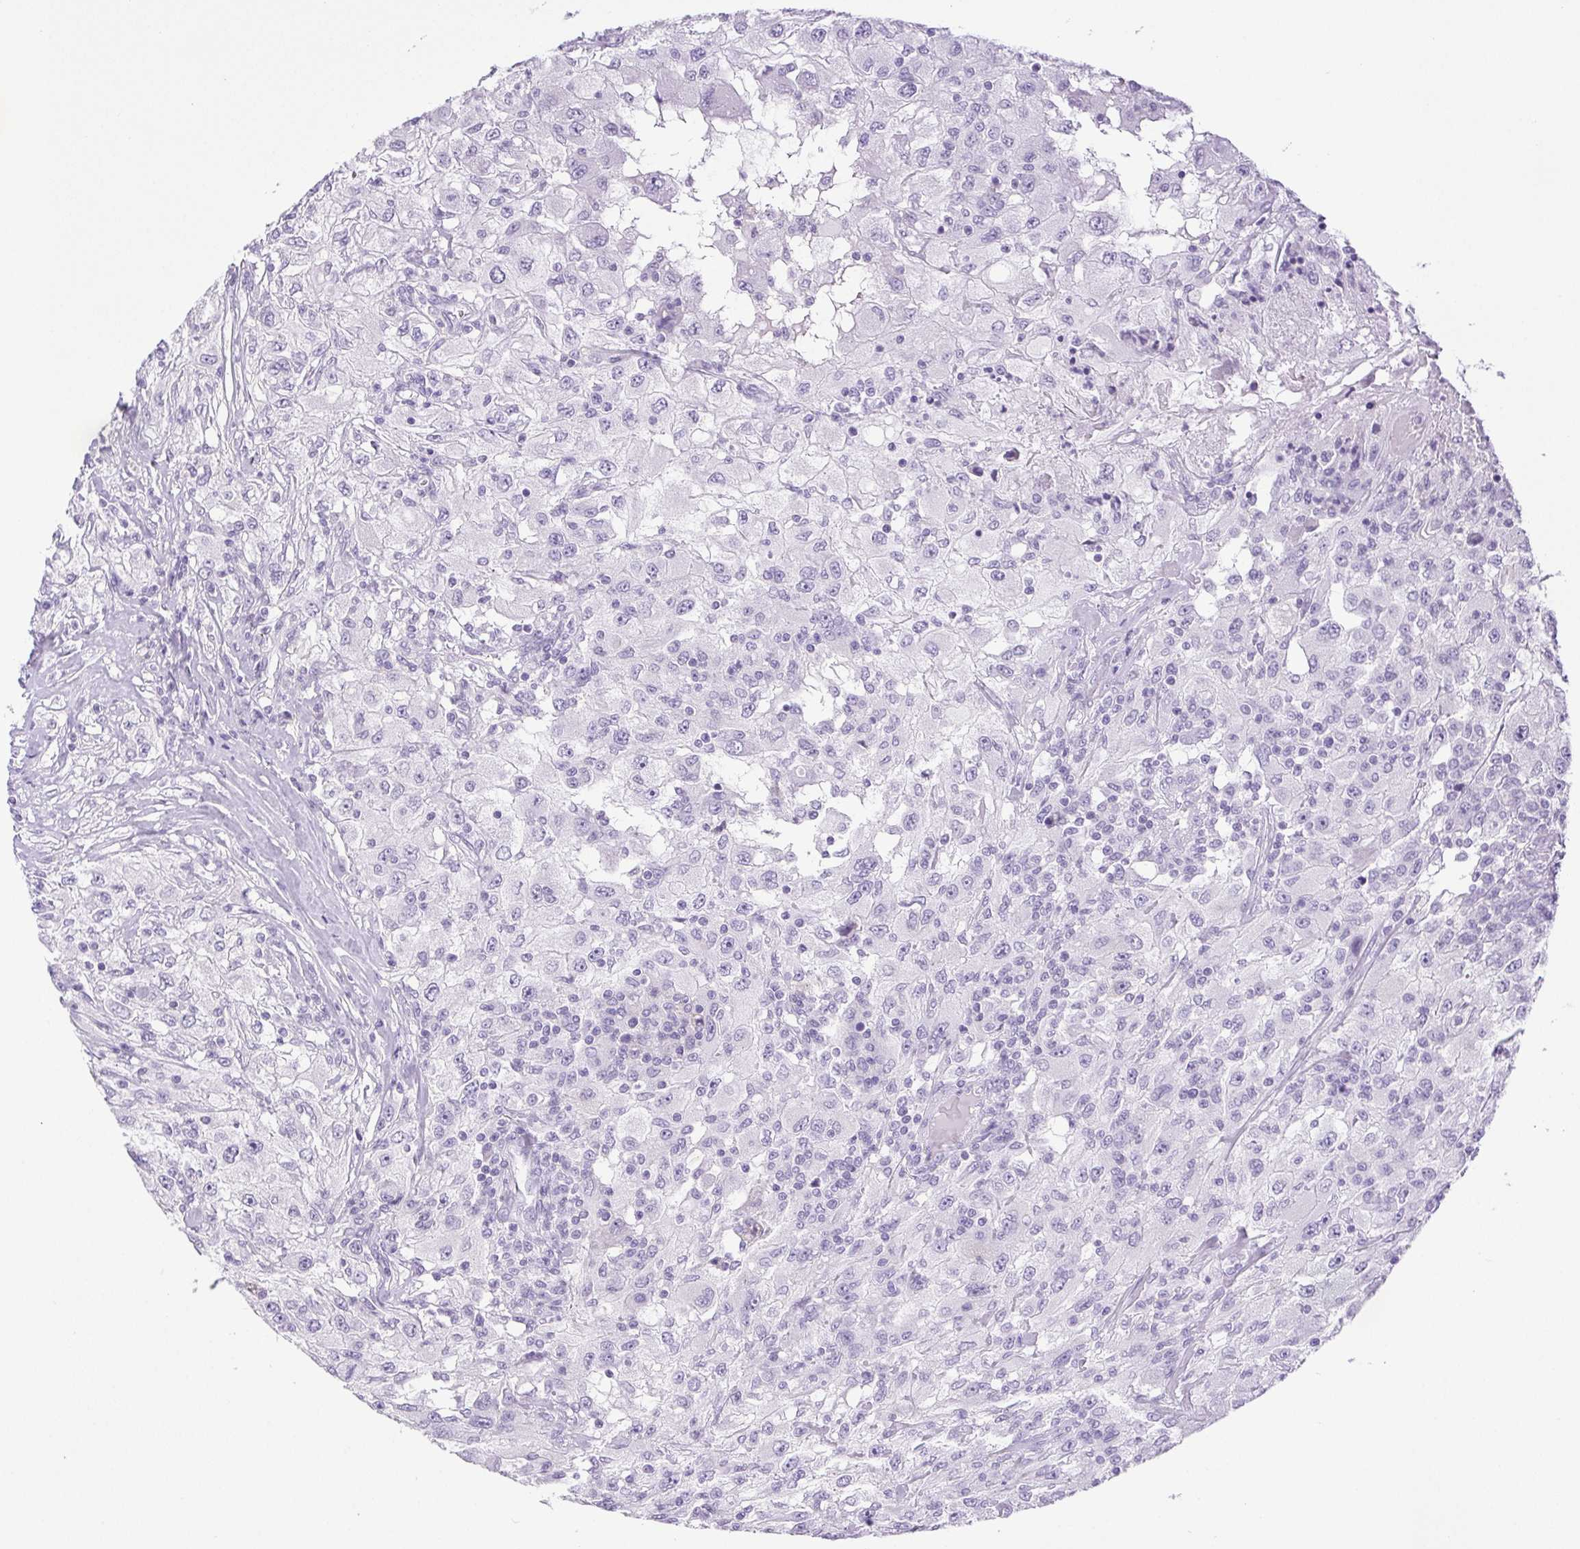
{"staining": {"intensity": "negative", "quantity": "none", "location": "none"}, "tissue": "renal cancer", "cell_type": "Tumor cells", "image_type": "cancer", "snomed": [{"axis": "morphology", "description": "Adenocarcinoma, NOS"}, {"axis": "topography", "description": "Kidney"}], "caption": "Adenocarcinoma (renal) stained for a protein using IHC reveals no positivity tumor cells.", "gene": "HLA-G", "patient": {"sex": "female", "age": 67}}